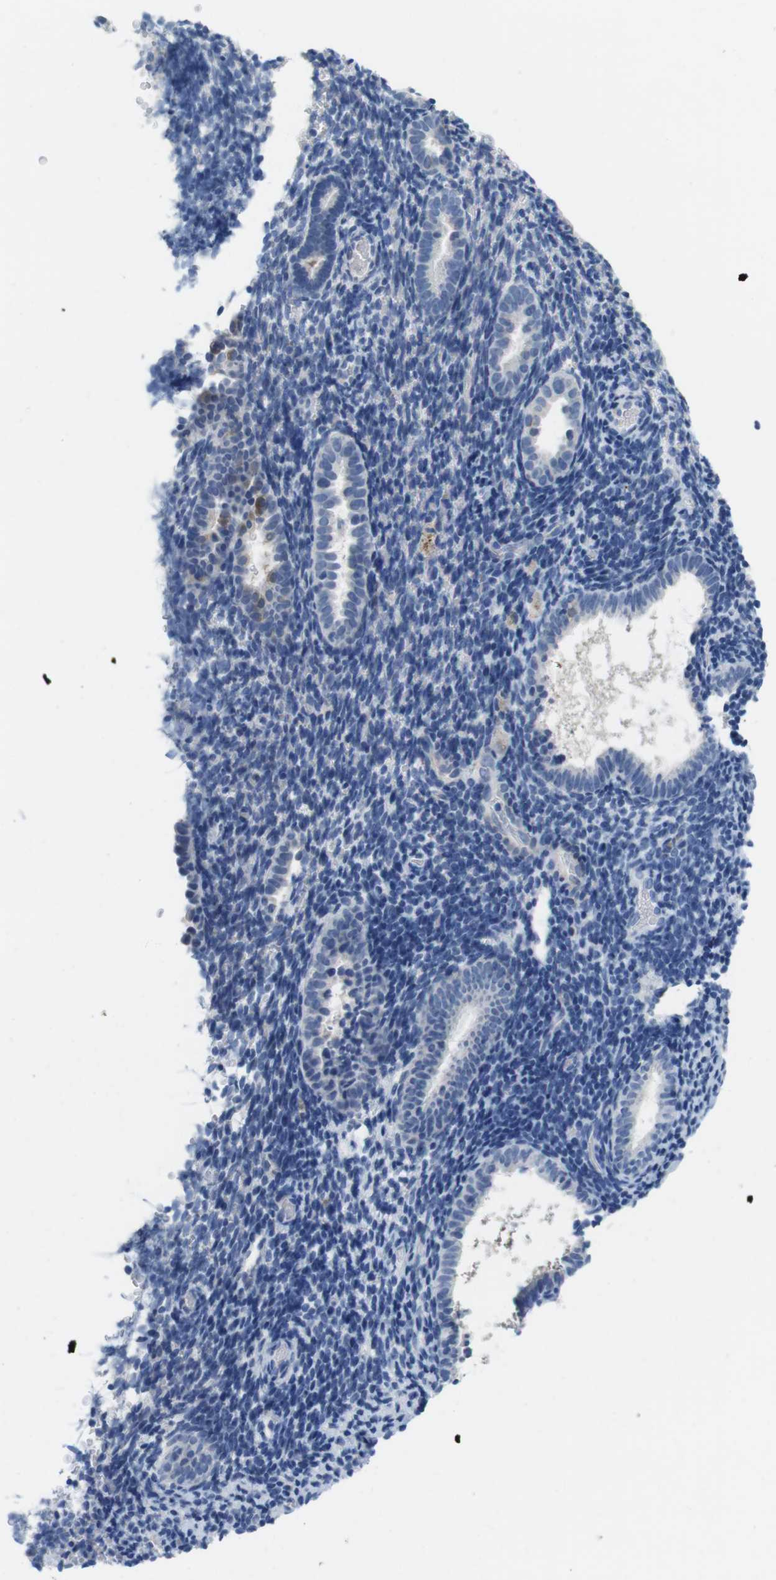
{"staining": {"intensity": "negative", "quantity": "none", "location": "none"}, "tissue": "endometrium", "cell_type": "Cells in endometrial stroma", "image_type": "normal", "snomed": [{"axis": "morphology", "description": "Normal tissue, NOS"}, {"axis": "topography", "description": "Endometrium"}], "caption": "Immunohistochemical staining of benign endometrium displays no significant positivity in cells in endometrial stroma.", "gene": "MAP6", "patient": {"sex": "female", "age": 51}}